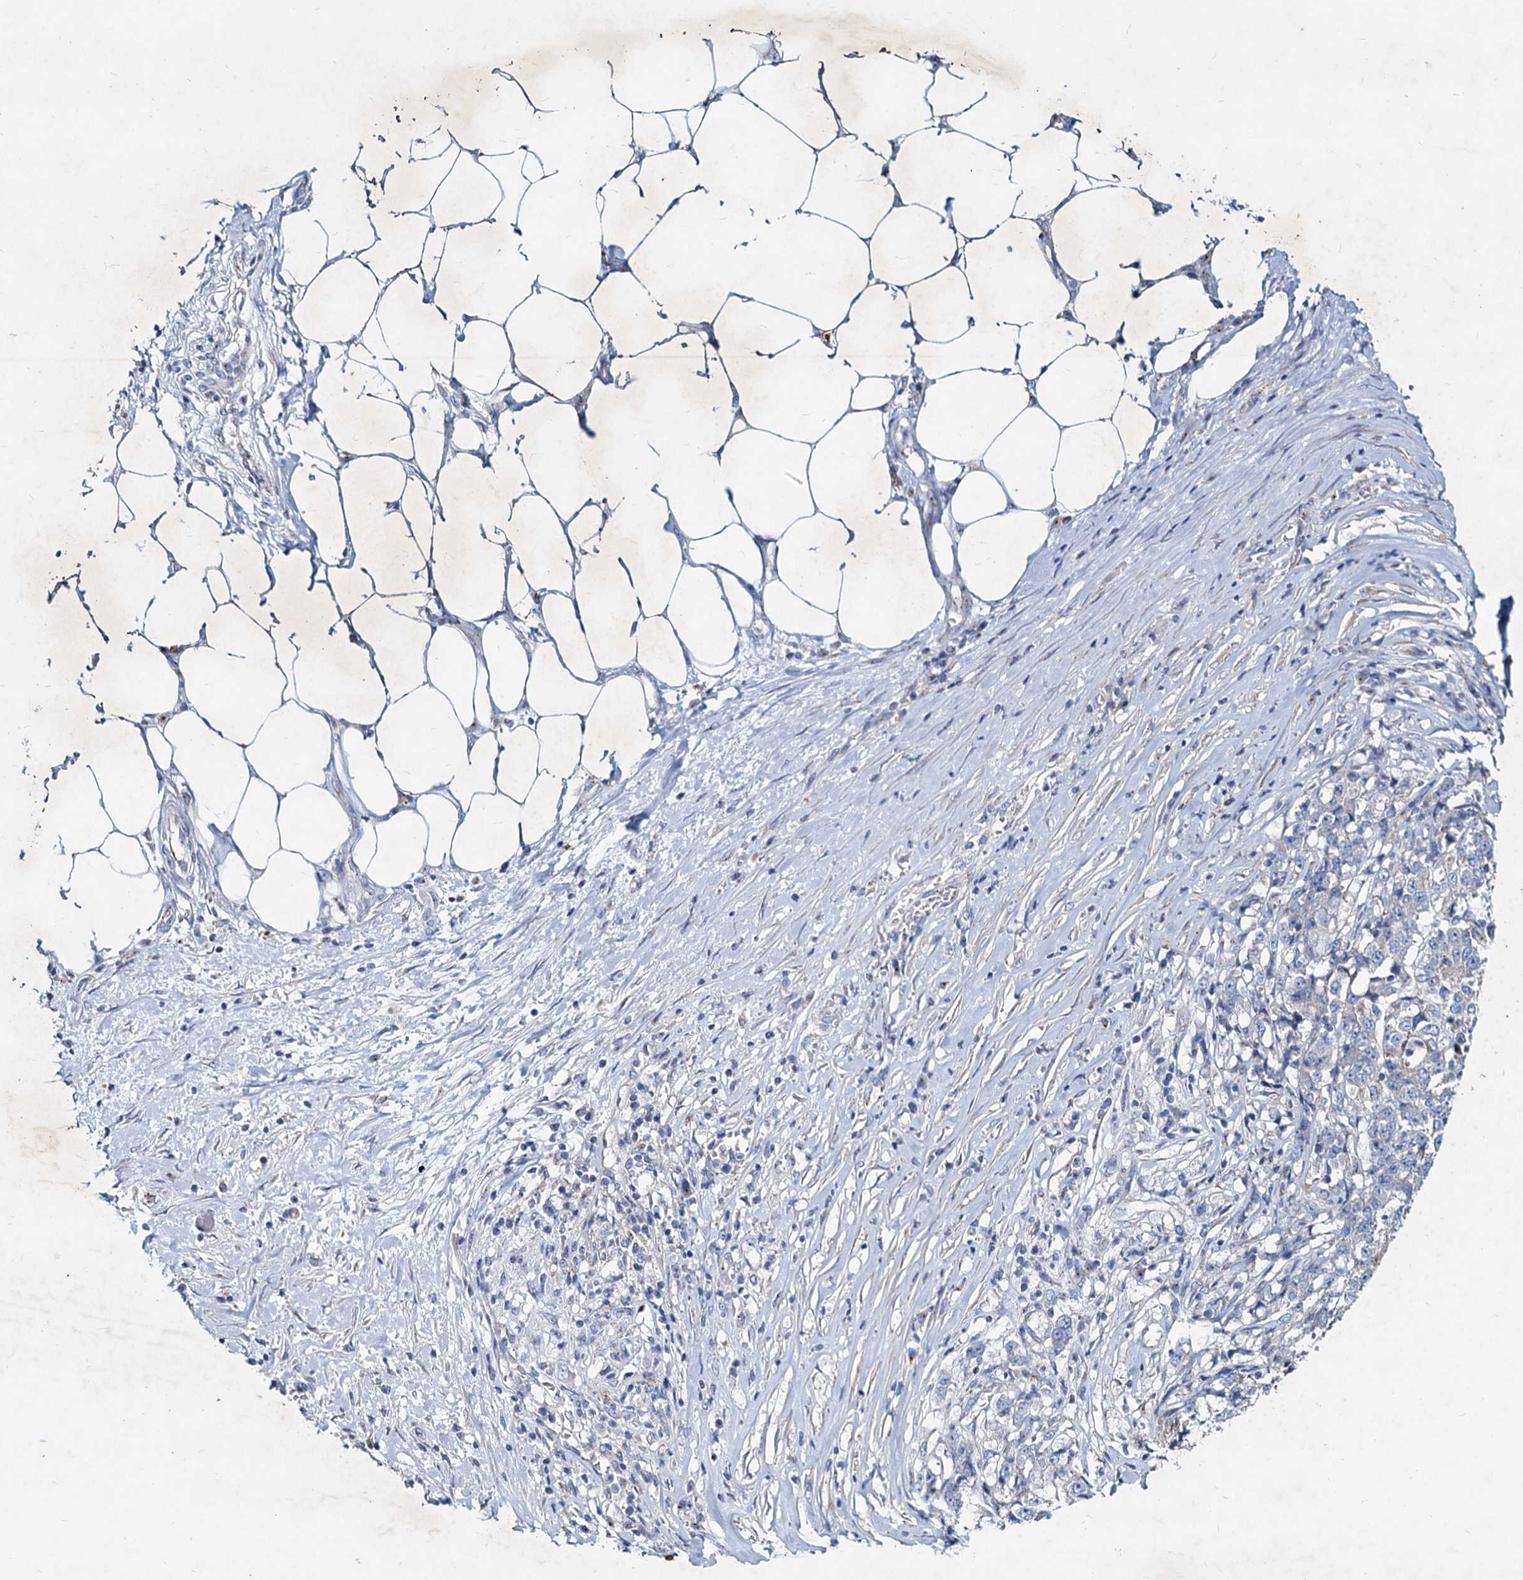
{"staining": {"intensity": "negative", "quantity": "none", "location": "none"}, "tissue": "stomach cancer", "cell_type": "Tumor cells", "image_type": "cancer", "snomed": [{"axis": "morphology", "description": "Adenocarcinoma, NOS"}, {"axis": "topography", "description": "Stomach"}], "caption": "Immunohistochemistry (IHC) of stomach cancer reveals no staining in tumor cells.", "gene": "AGBL4", "patient": {"sex": "male", "age": 59}}